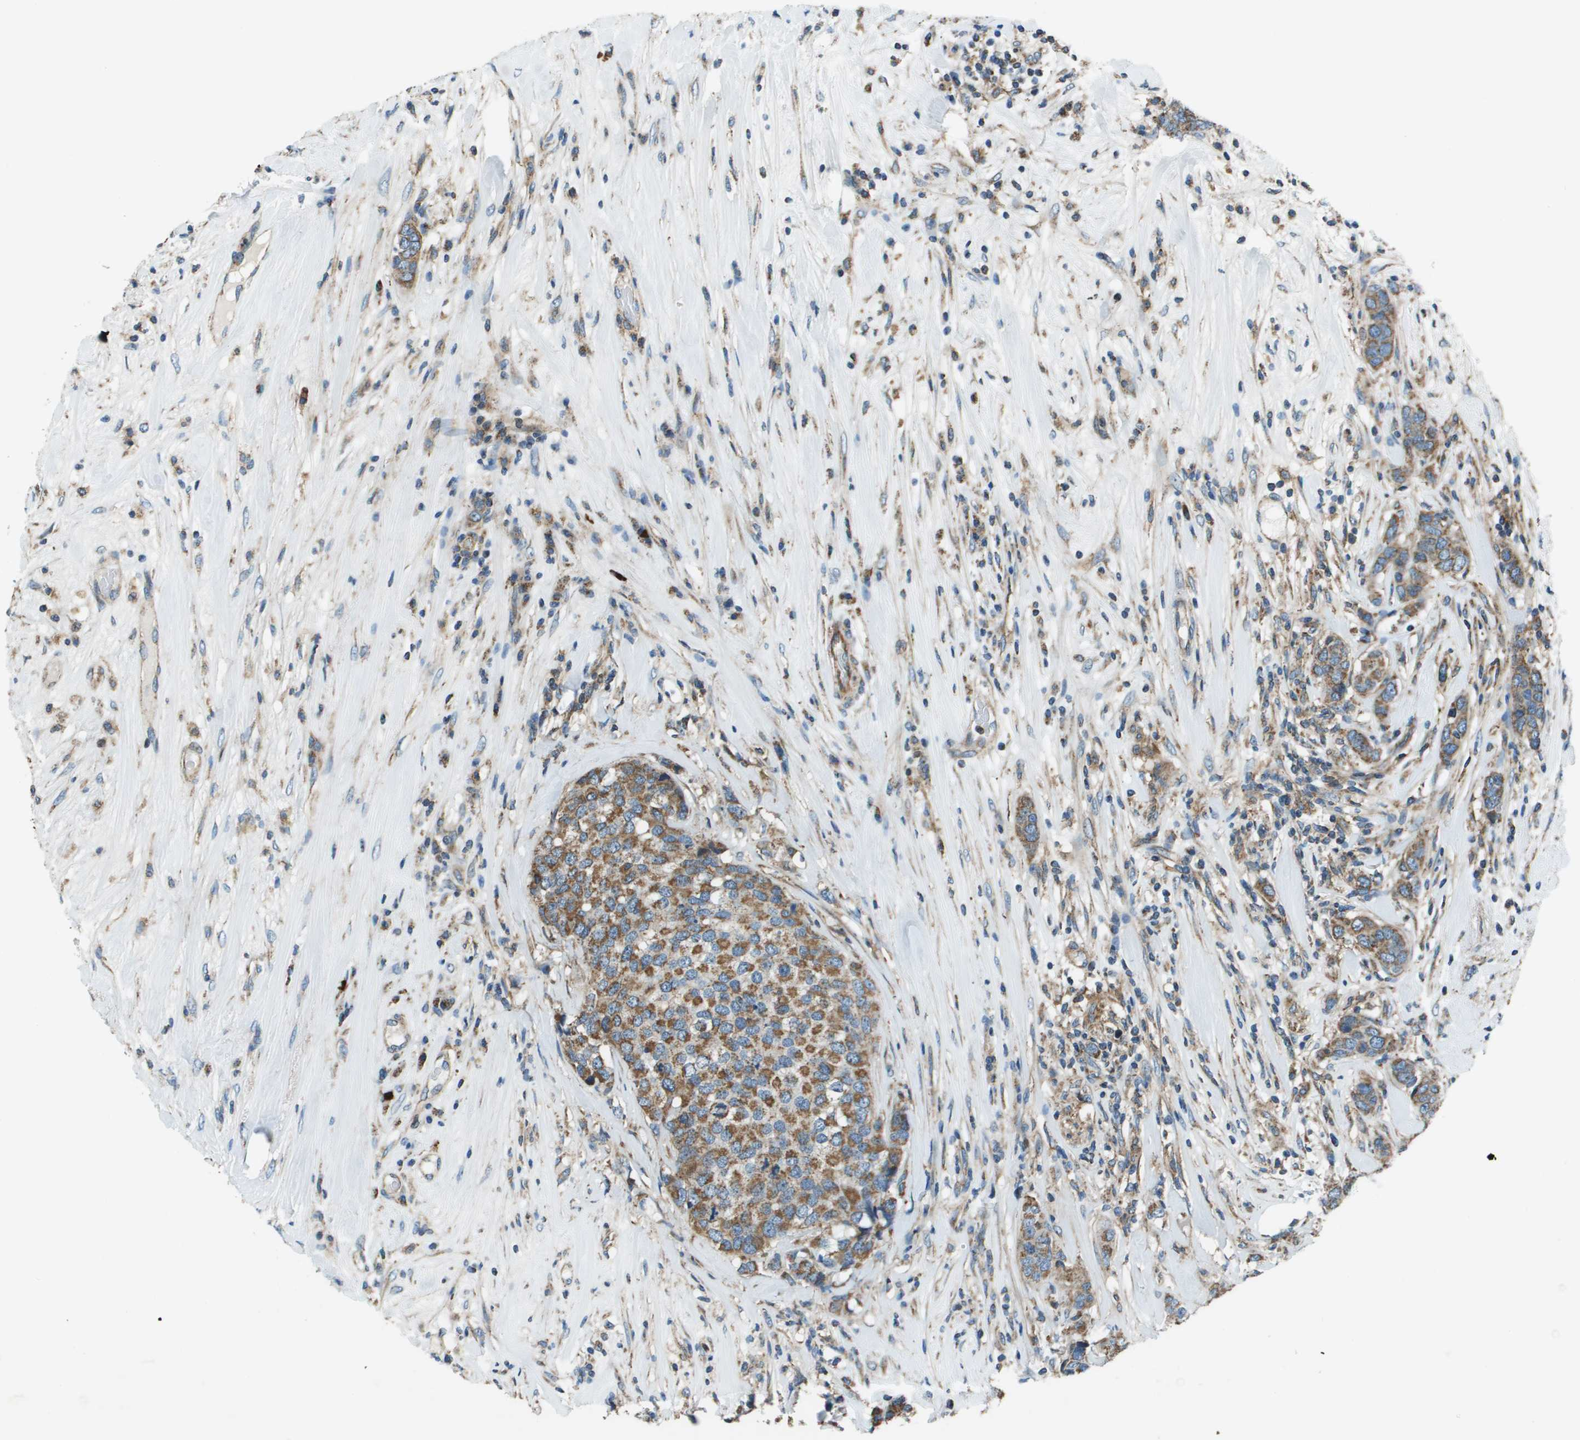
{"staining": {"intensity": "moderate", "quantity": ">75%", "location": "cytoplasmic/membranous"}, "tissue": "breast cancer", "cell_type": "Tumor cells", "image_type": "cancer", "snomed": [{"axis": "morphology", "description": "Lobular carcinoma"}, {"axis": "topography", "description": "Breast"}], "caption": "Lobular carcinoma (breast) was stained to show a protein in brown. There is medium levels of moderate cytoplasmic/membranous expression in approximately >75% of tumor cells. (IHC, brightfield microscopy, high magnification).", "gene": "TMEM51", "patient": {"sex": "female", "age": 59}}